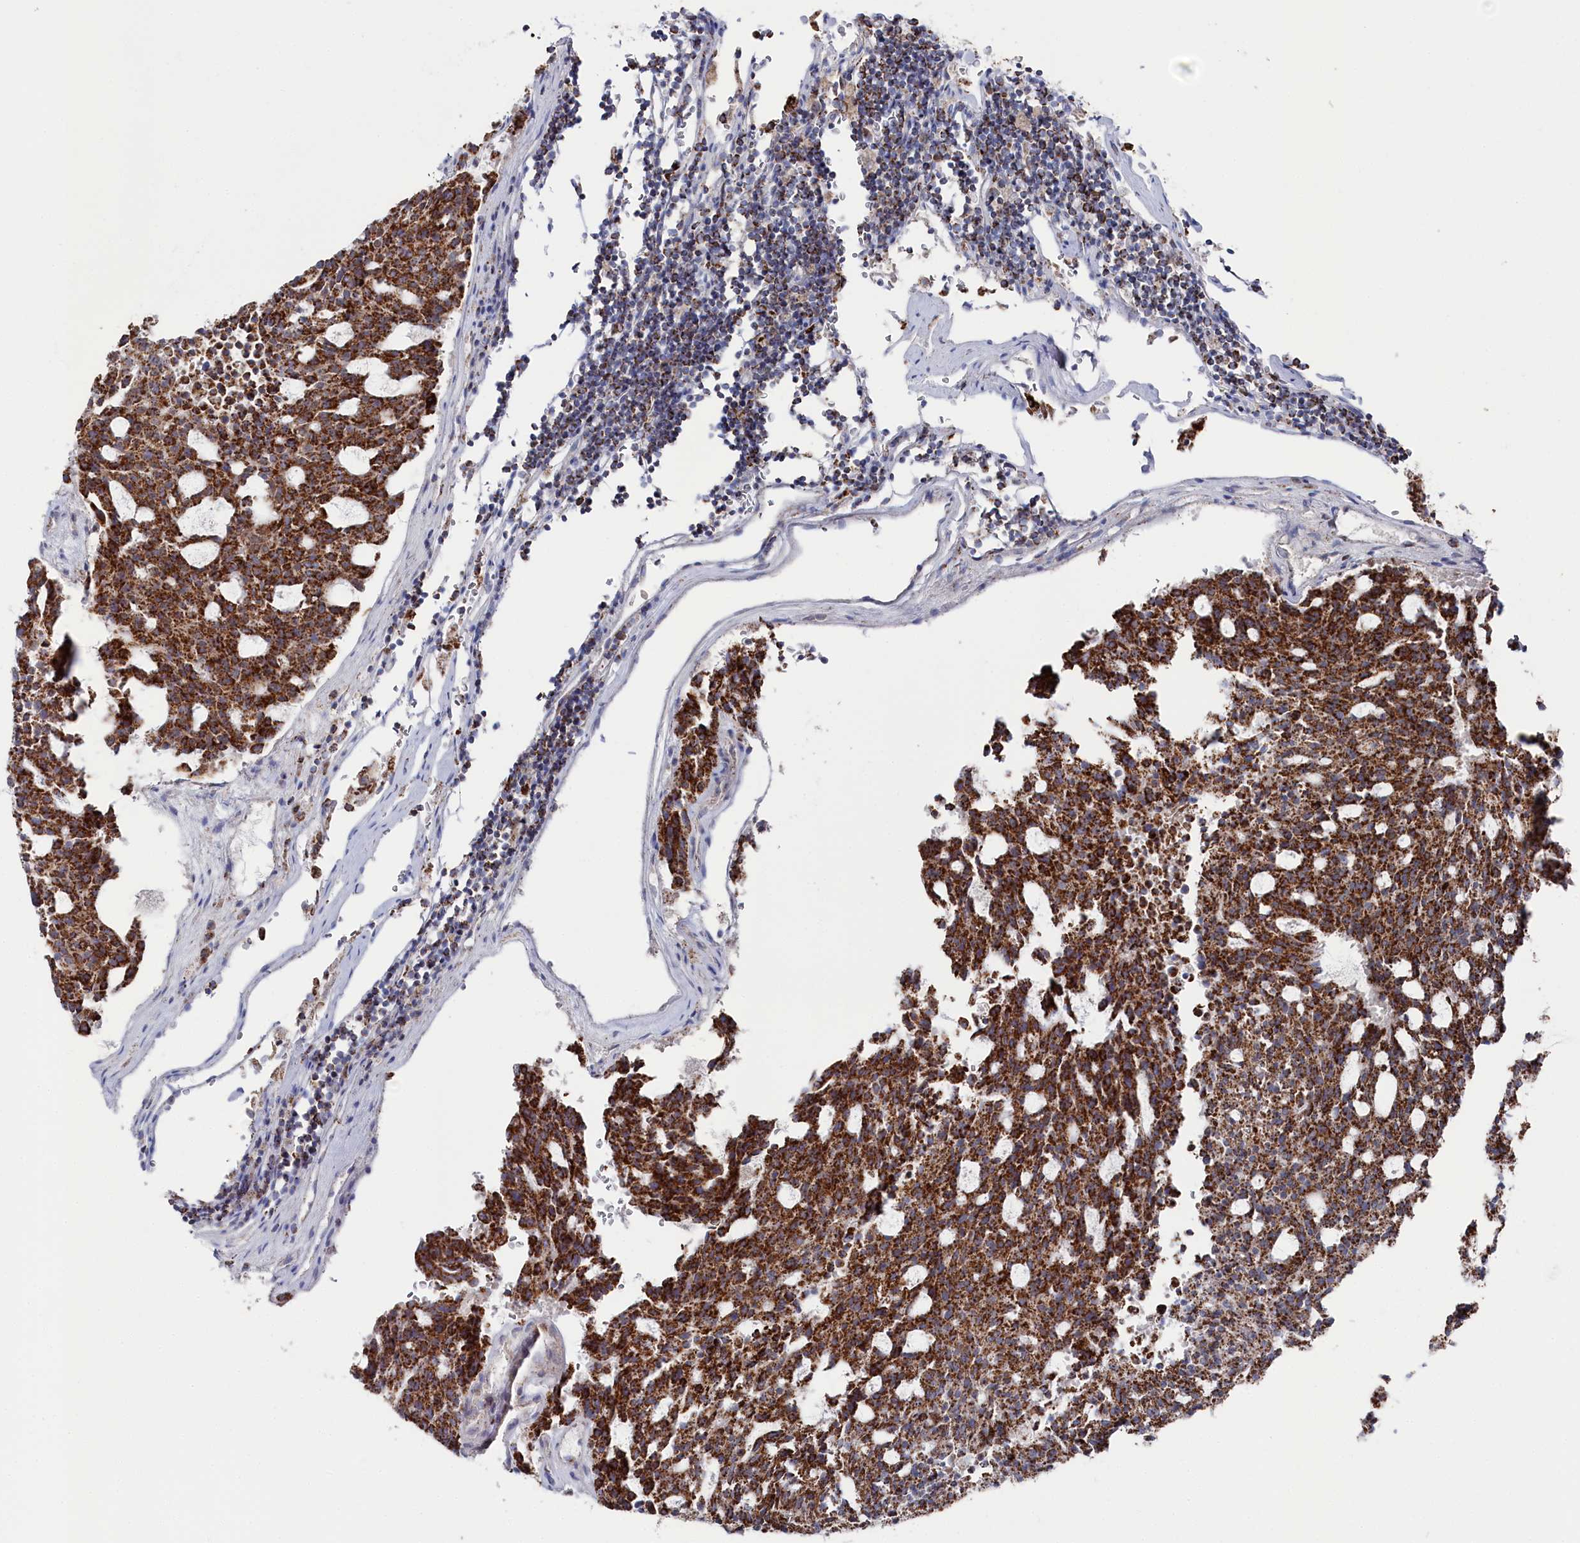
{"staining": {"intensity": "strong", "quantity": ">75%", "location": "cytoplasmic/membranous"}, "tissue": "carcinoid", "cell_type": "Tumor cells", "image_type": "cancer", "snomed": [{"axis": "morphology", "description": "Carcinoid, malignant, NOS"}, {"axis": "topography", "description": "Pancreas"}], "caption": "A brown stain highlights strong cytoplasmic/membranous positivity of a protein in human carcinoid tumor cells.", "gene": "GLS2", "patient": {"sex": "female", "age": 54}}